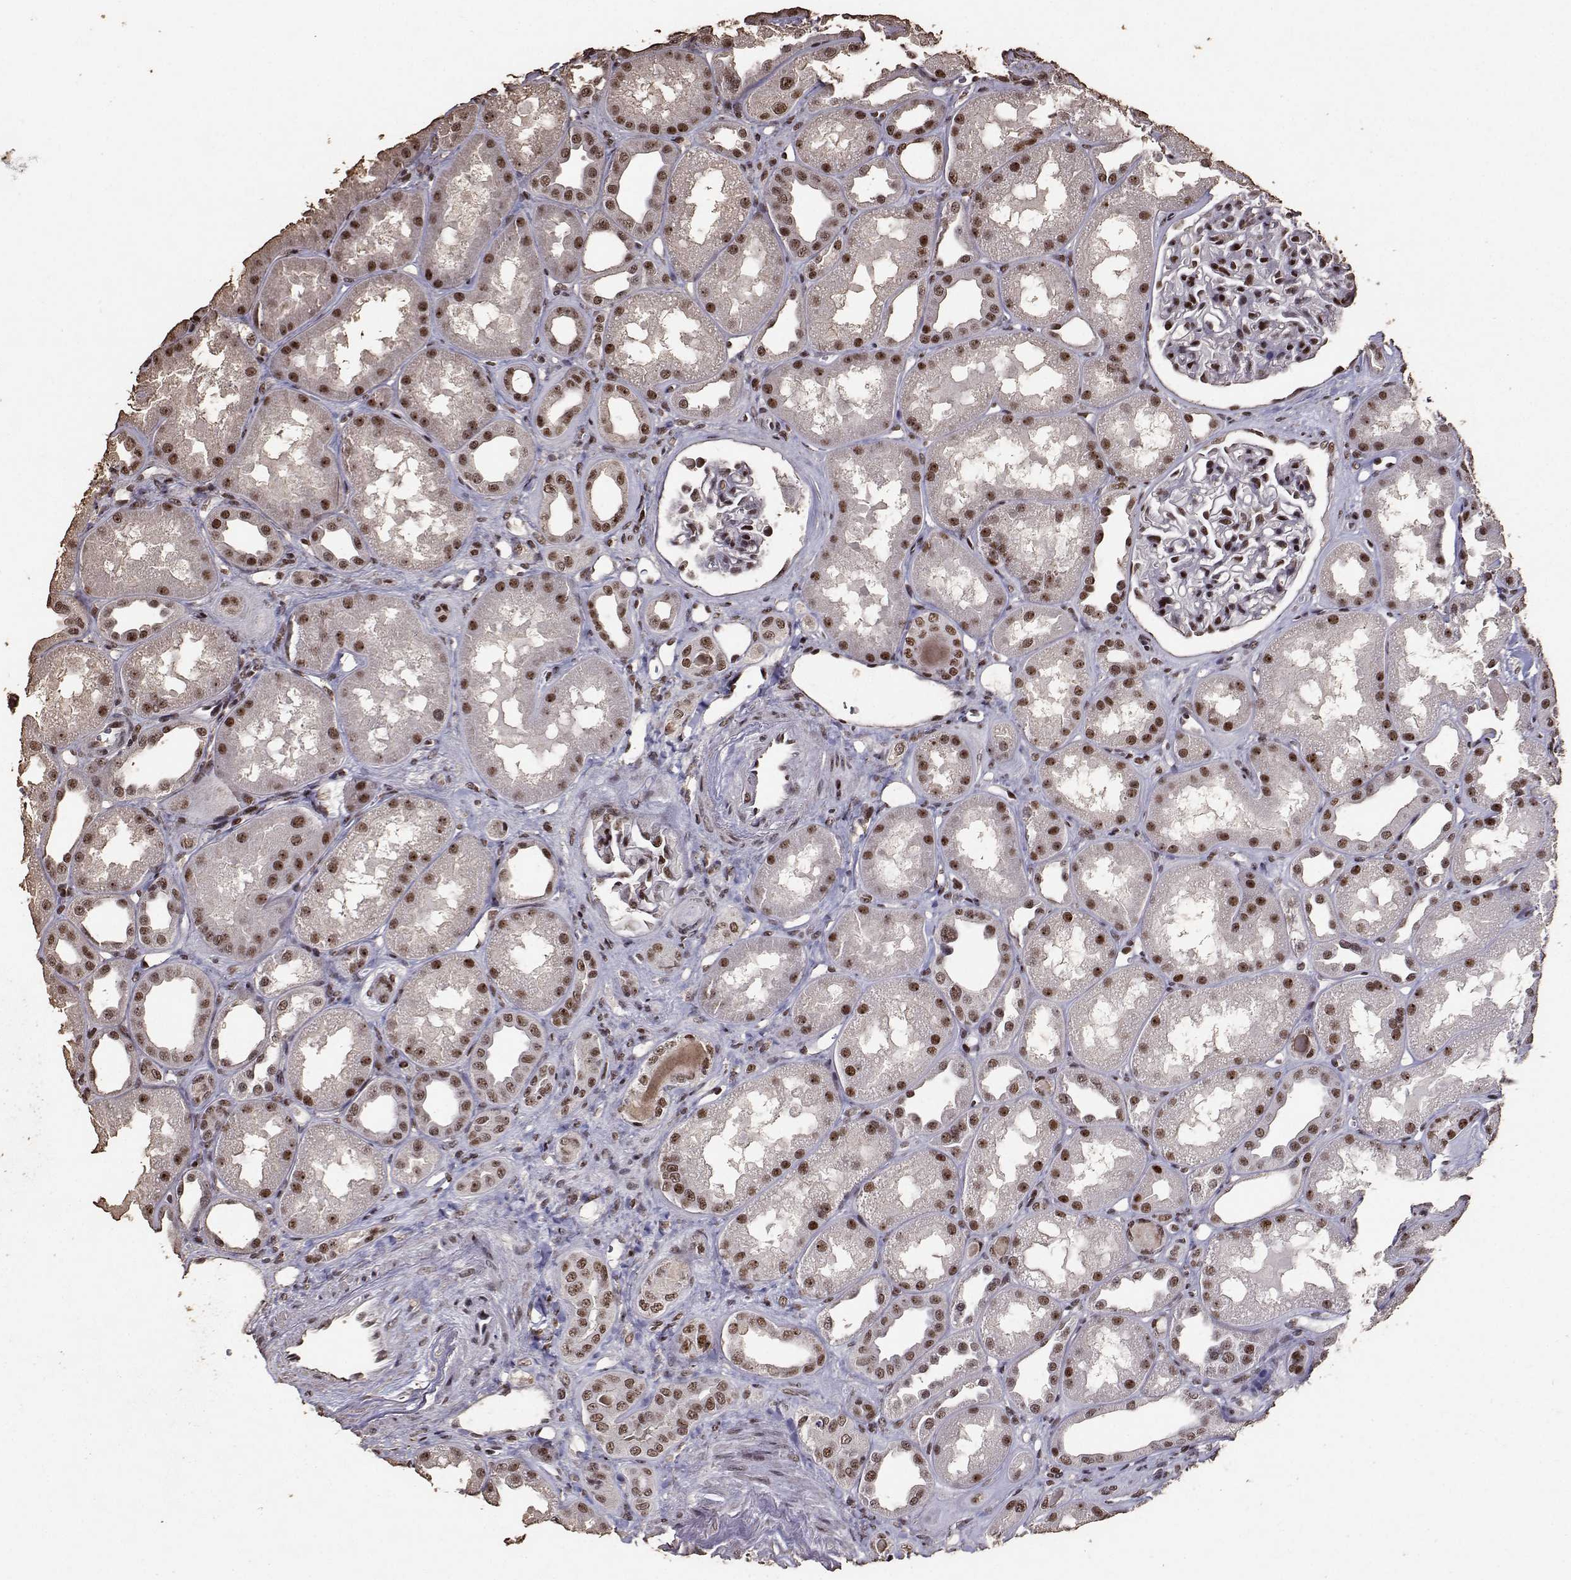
{"staining": {"intensity": "strong", "quantity": ">75%", "location": "nuclear"}, "tissue": "kidney", "cell_type": "Cells in glomeruli", "image_type": "normal", "snomed": [{"axis": "morphology", "description": "Normal tissue, NOS"}, {"axis": "topography", "description": "Kidney"}], "caption": "IHC image of benign kidney: human kidney stained using immunohistochemistry shows high levels of strong protein expression localized specifically in the nuclear of cells in glomeruli, appearing as a nuclear brown color.", "gene": "TOE1", "patient": {"sex": "male", "age": 61}}